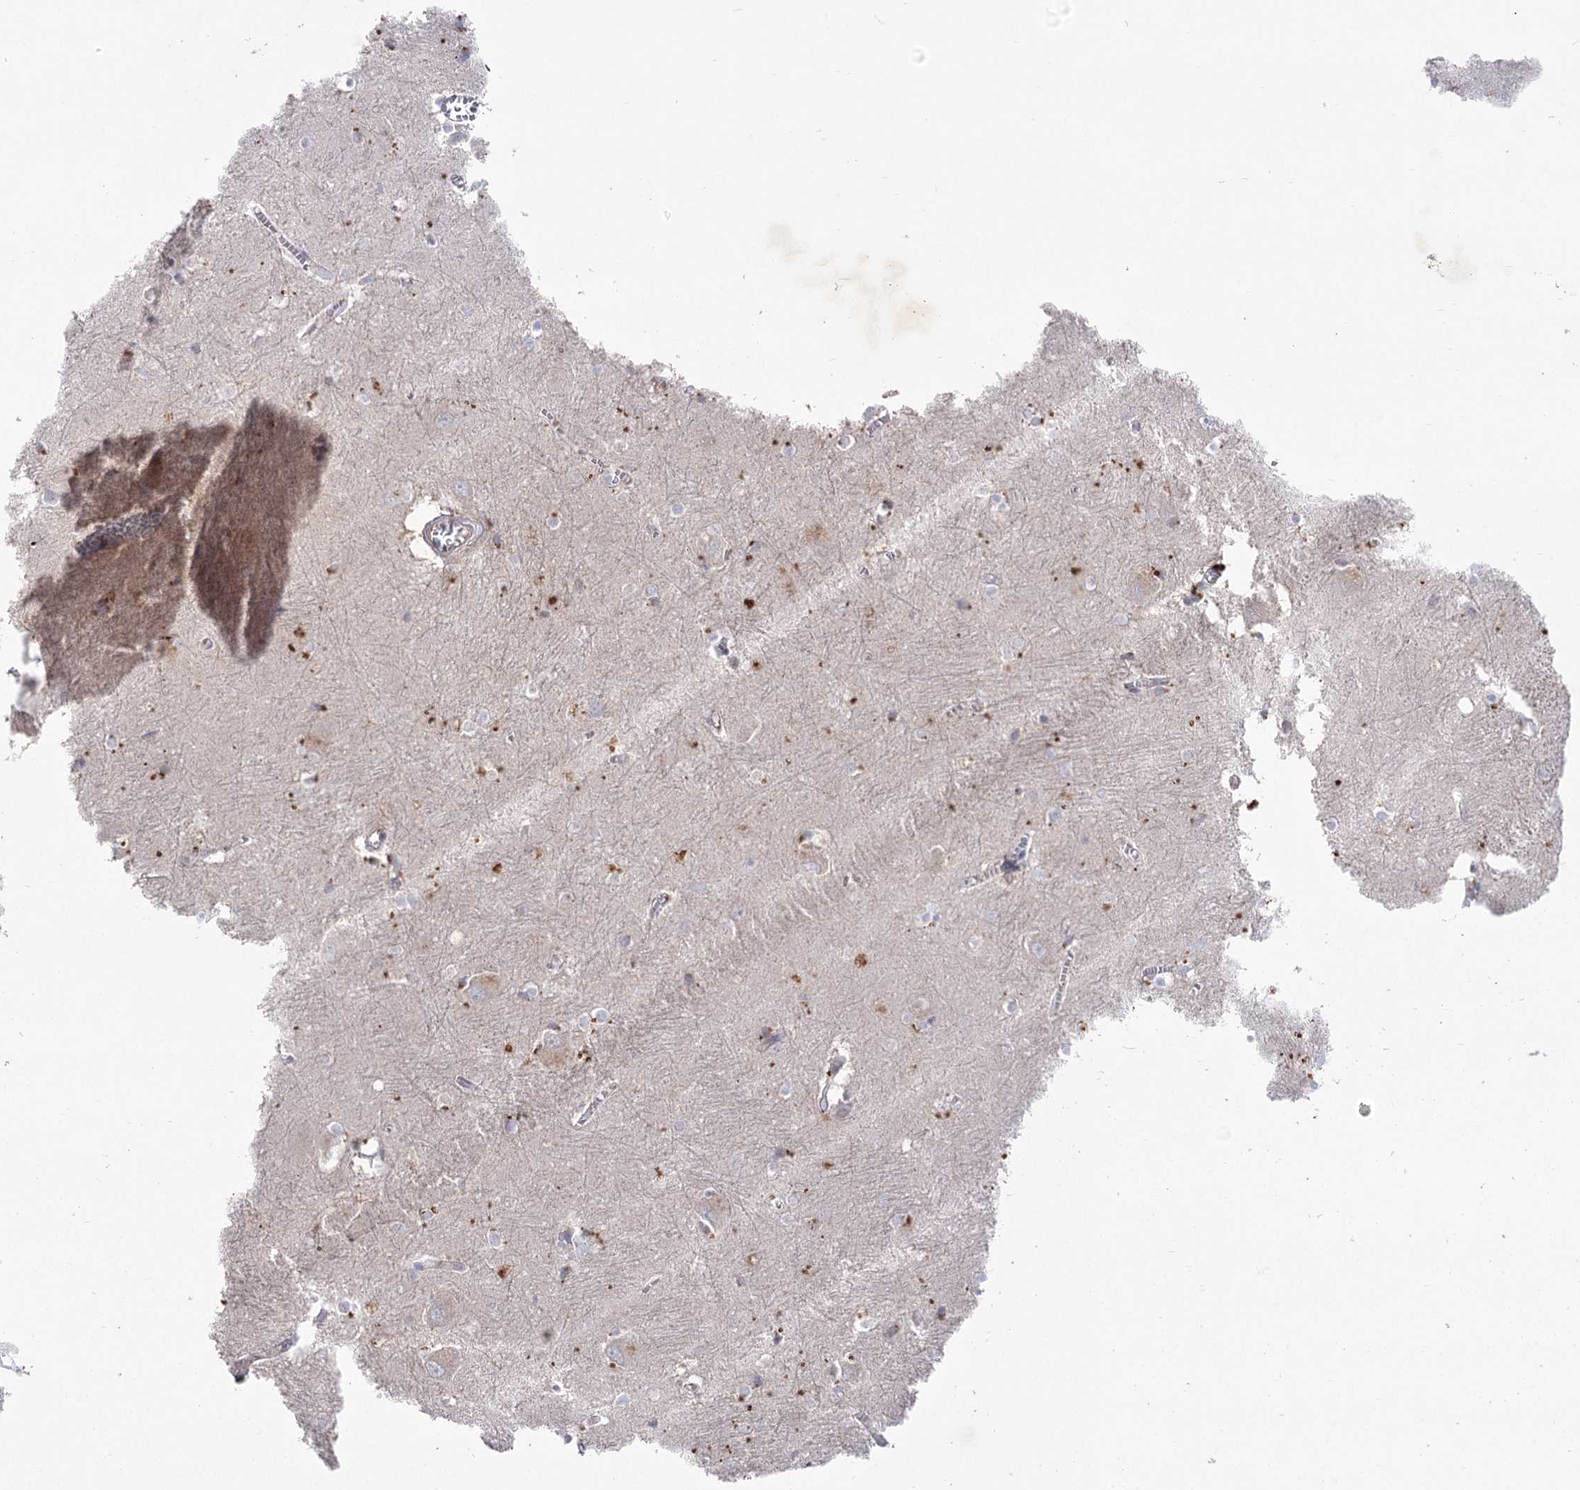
{"staining": {"intensity": "moderate", "quantity": "<25%", "location": "cytoplasmic/membranous"}, "tissue": "caudate", "cell_type": "Glial cells", "image_type": "normal", "snomed": [{"axis": "morphology", "description": "Normal tissue, NOS"}, {"axis": "topography", "description": "Lateral ventricle wall"}], "caption": "Human caudate stained for a protein (brown) displays moderate cytoplasmic/membranous positive staining in about <25% of glial cells.", "gene": "GBF1", "patient": {"sex": "male", "age": 37}}